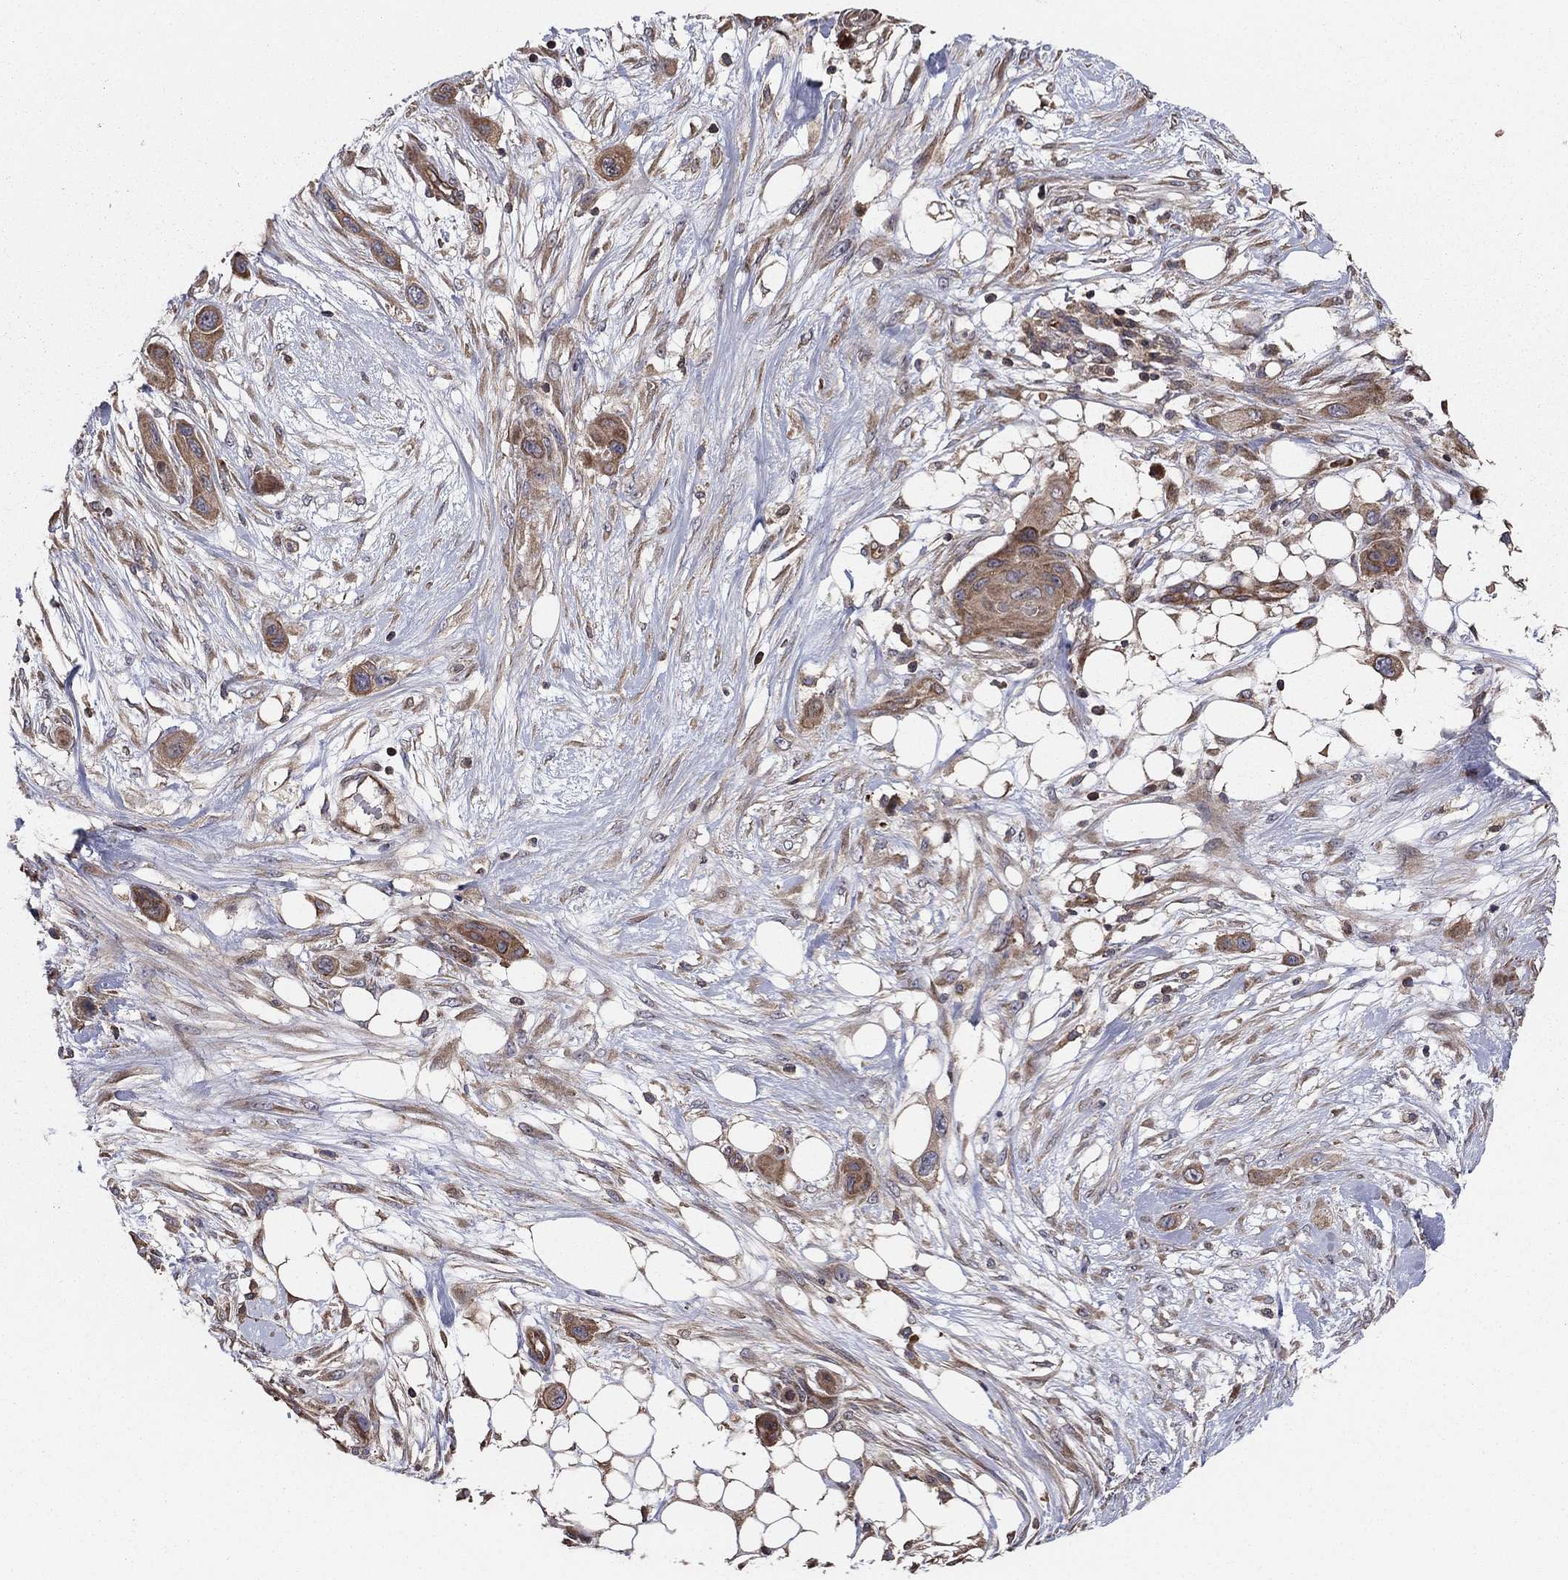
{"staining": {"intensity": "moderate", "quantity": "25%-75%", "location": "cytoplasmic/membranous"}, "tissue": "skin cancer", "cell_type": "Tumor cells", "image_type": "cancer", "snomed": [{"axis": "morphology", "description": "Squamous cell carcinoma, NOS"}, {"axis": "topography", "description": "Skin"}], "caption": "A high-resolution histopathology image shows immunohistochemistry staining of skin cancer (squamous cell carcinoma), which displays moderate cytoplasmic/membranous positivity in about 25%-75% of tumor cells. (DAB (3,3'-diaminobenzidine) IHC with brightfield microscopy, high magnification).", "gene": "BABAM2", "patient": {"sex": "male", "age": 79}}